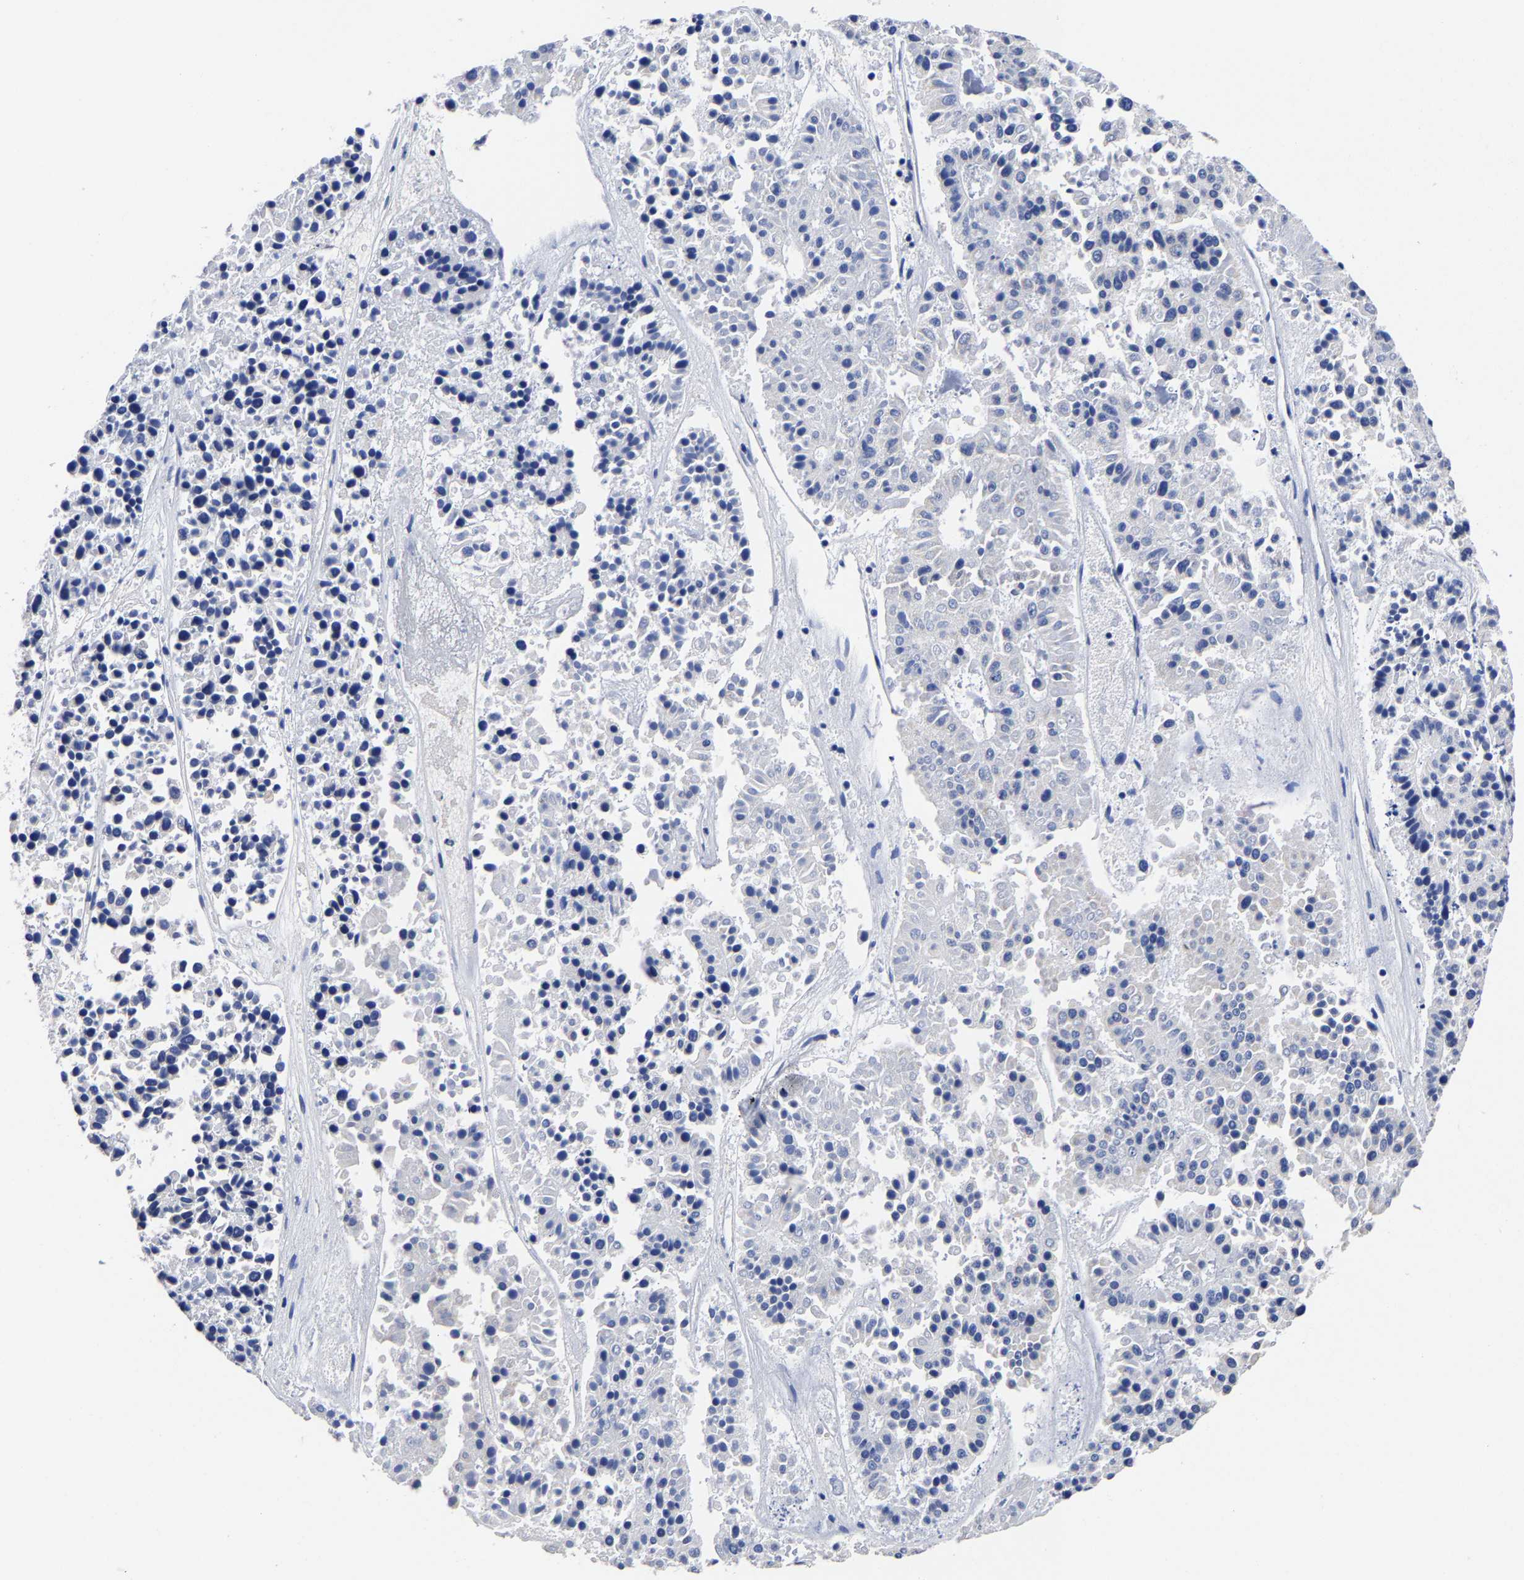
{"staining": {"intensity": "negative", "quantity": "none", "location": "none"}, "tissue": "pancreatic cancer", "cell_type": "Tumor cells", "image_type": "cancer", "snomed": [{"axis": "morphology", "description": "Adenocarcinoma, NOS"}, {"axis": "topography", "description": "Pancreas"}], "caption": "Pancreatic cancer was stained to show a protein in brown. There is no significant expression in tumor cells. (DAB (3,3'-diaminobenzidine) IHC, high magnification).", "gene": "AASS", "patient": {"sex": "male", "age": 50}}